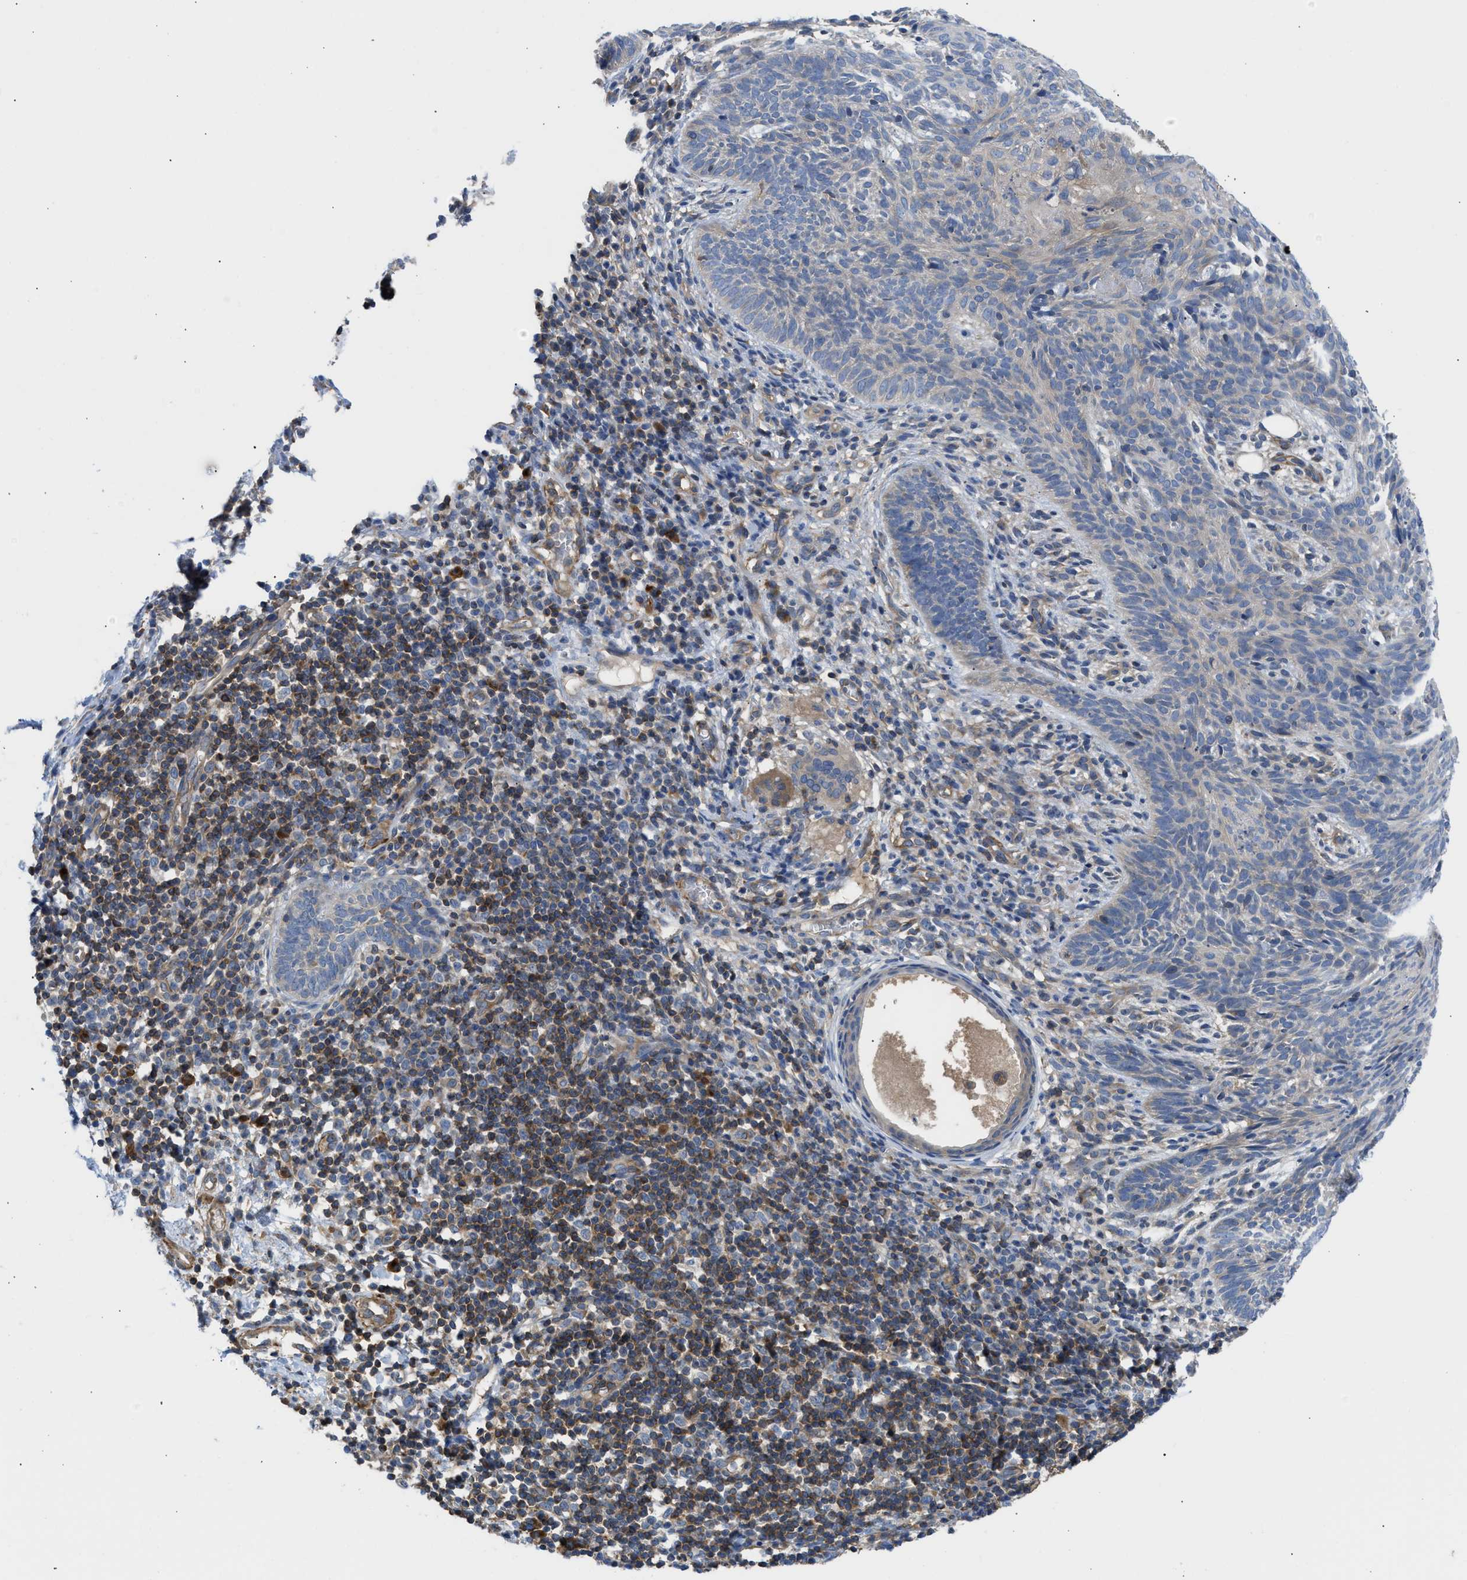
{"staining": {"intensity": "weak", "quantity": "25%-75%", "location": "cytoplasmic/membranous"}, "tissue": "skin cancer", "cell_type": "Tumor cells", "image_type": "cancer", "snomed": [{"axis": "morphology", "description": "Basal cell carcinoma"}, {"axis": "topography", "description": "Skin"}], "caption": "Weak cytoplasmic/membranous expression for a protein is identified in approximately 25%-75% of tumor cells of skin basal cell carcinoma using immunohistochemistry (IHC).", "gene": "CHKB", "patient": {"sex": "male", "age": 60}}